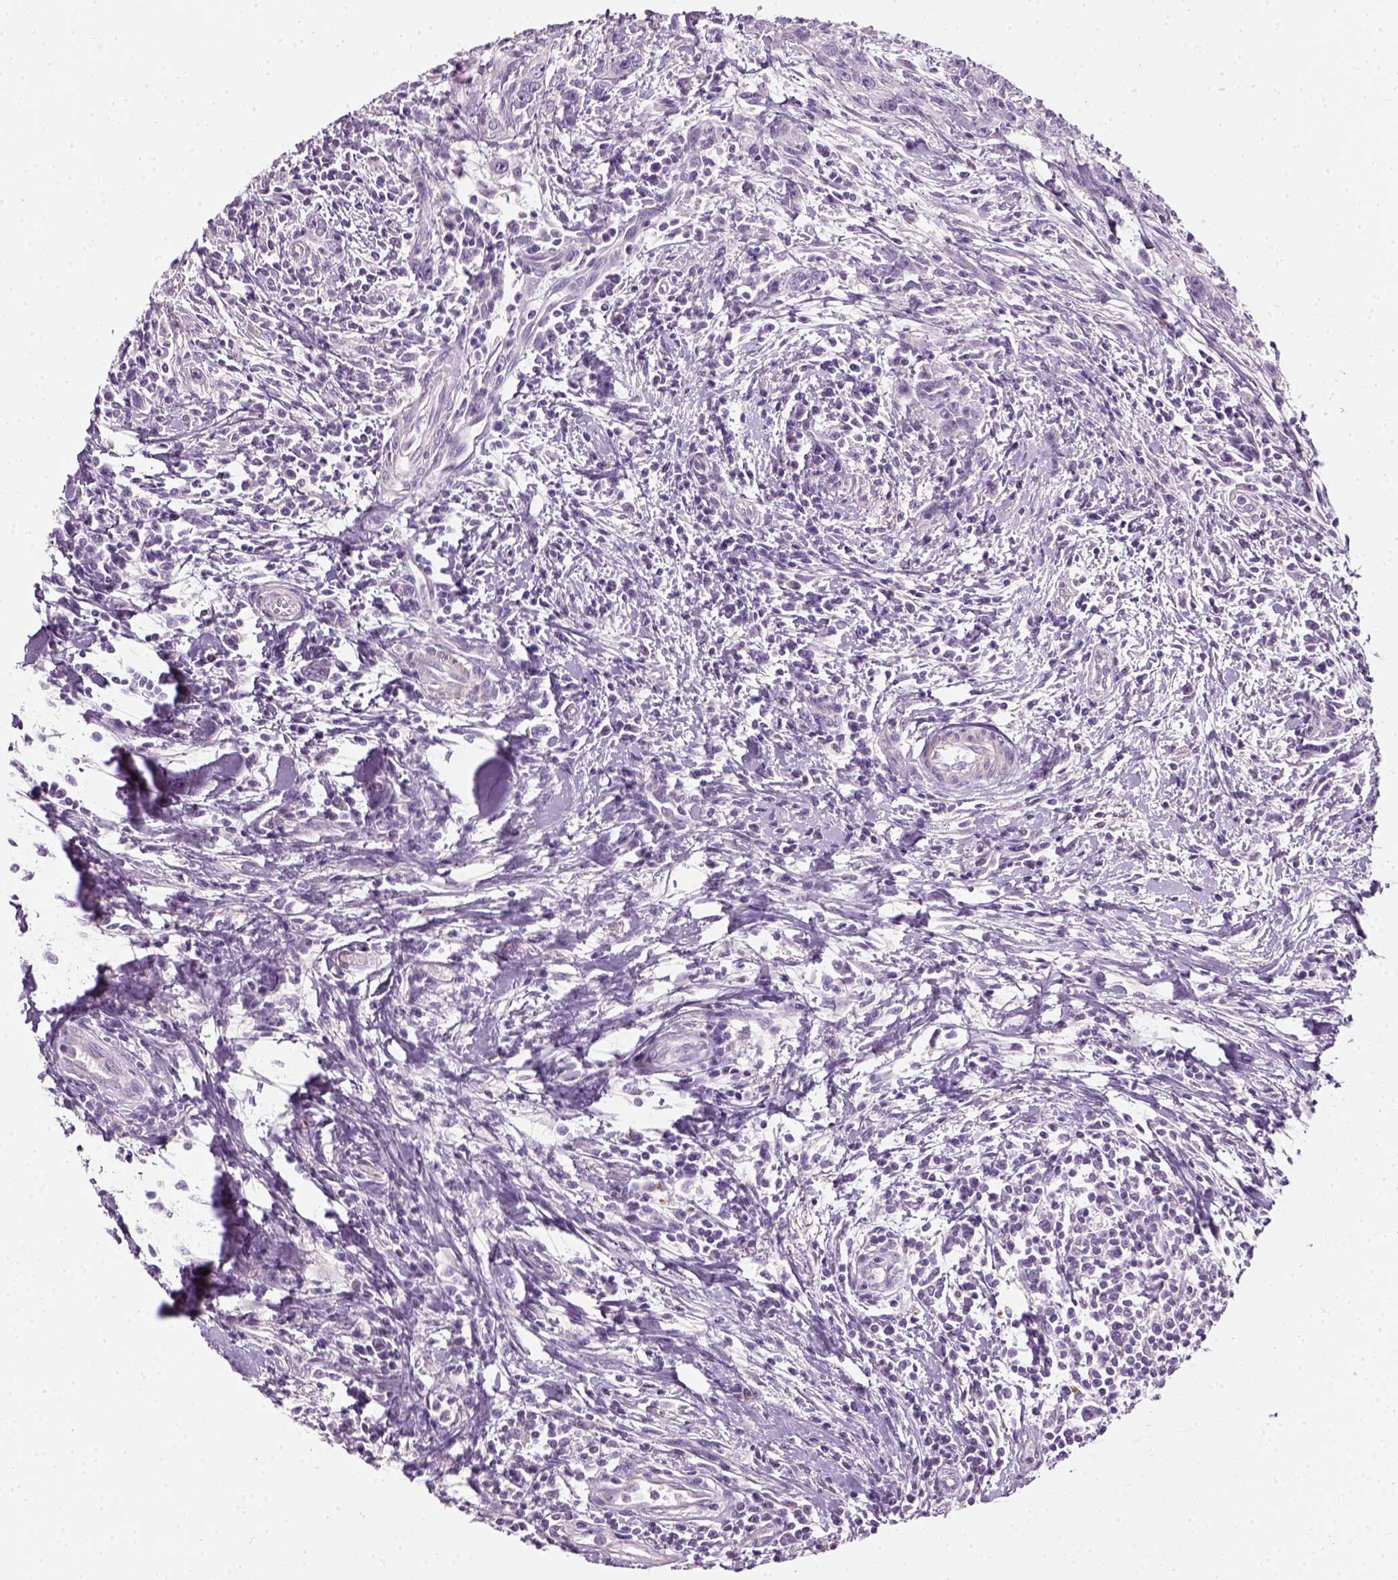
{"staining": {"intensity": "negative", "quantity": "none", "location": "none"}, "tissue": "urothelial cancer", "cell_type": "Tumor cells", "image_type": "cancer", "snomed": [{"axis": "morphology", "description": "Urothelial carcinoma, High grade"}, {"axis": "topography", "description": "Urinary bladder"}], "caption": "Urothelial carcinoma (high-grade) was stained to show a protein in brown. There is no significant staining in tumor cells.", "gene": "ELOVL3", "patient": {"sex": "male", "age": 83}}